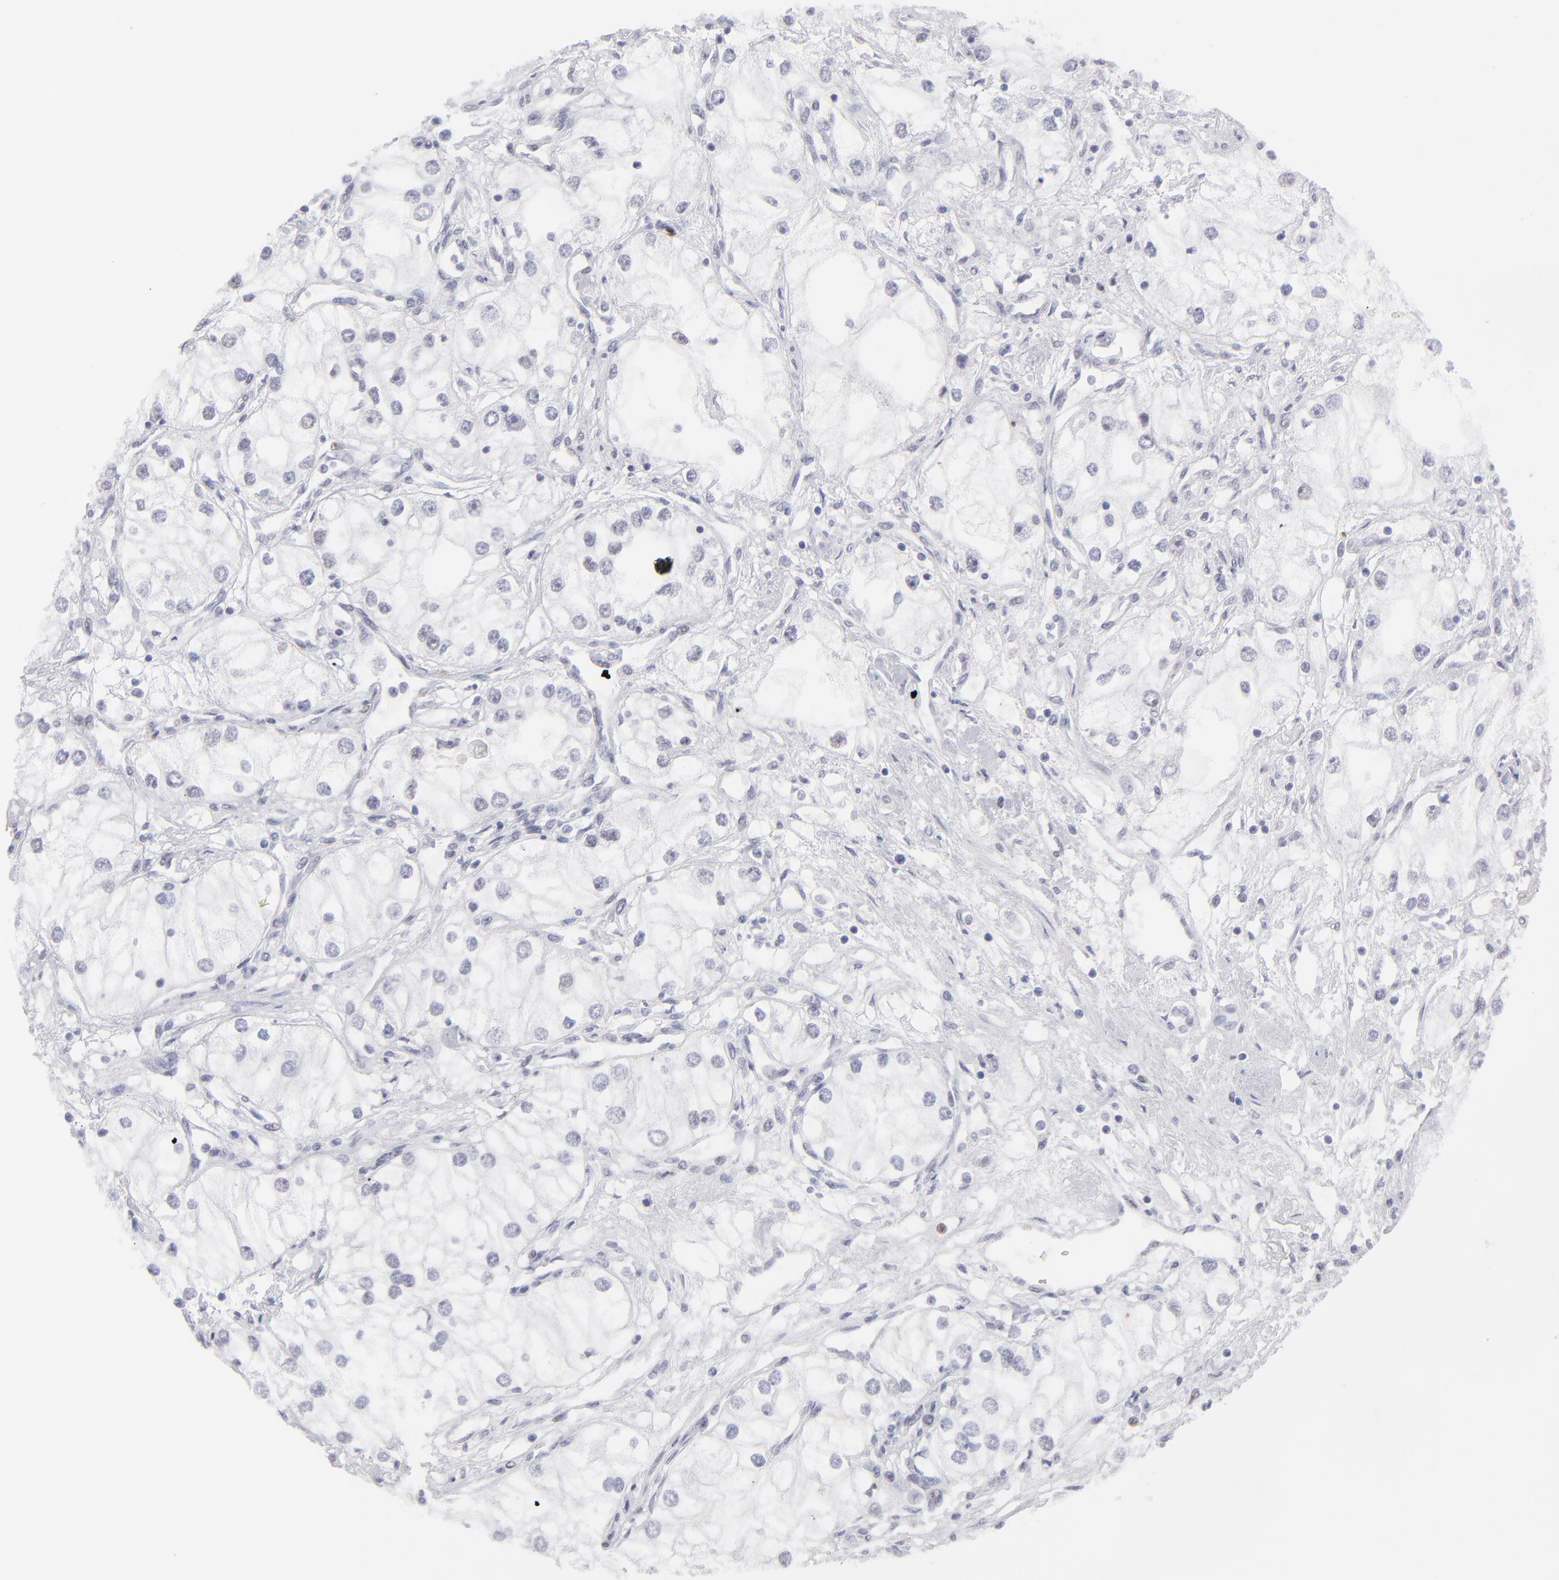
{"staining": {"intensity": "negative", "quantity": "none", "location": "none"}, "tissue": "renal cancer", "cell_type": "Tumor cells", "image_type": "cancer", "snomed": [{"axis": "morphology", "description": "Adenocarcinoma, NOS"}, {"axis": "topography", "description": "Kidney"}], "caption": "This is an immunohistochemistry photomicrograph of renal cancer (adenocarcinoma). There is no expression in tumor cells.", "gene": "ALDOB", "patient": {"sex": "male", "age": 57}}